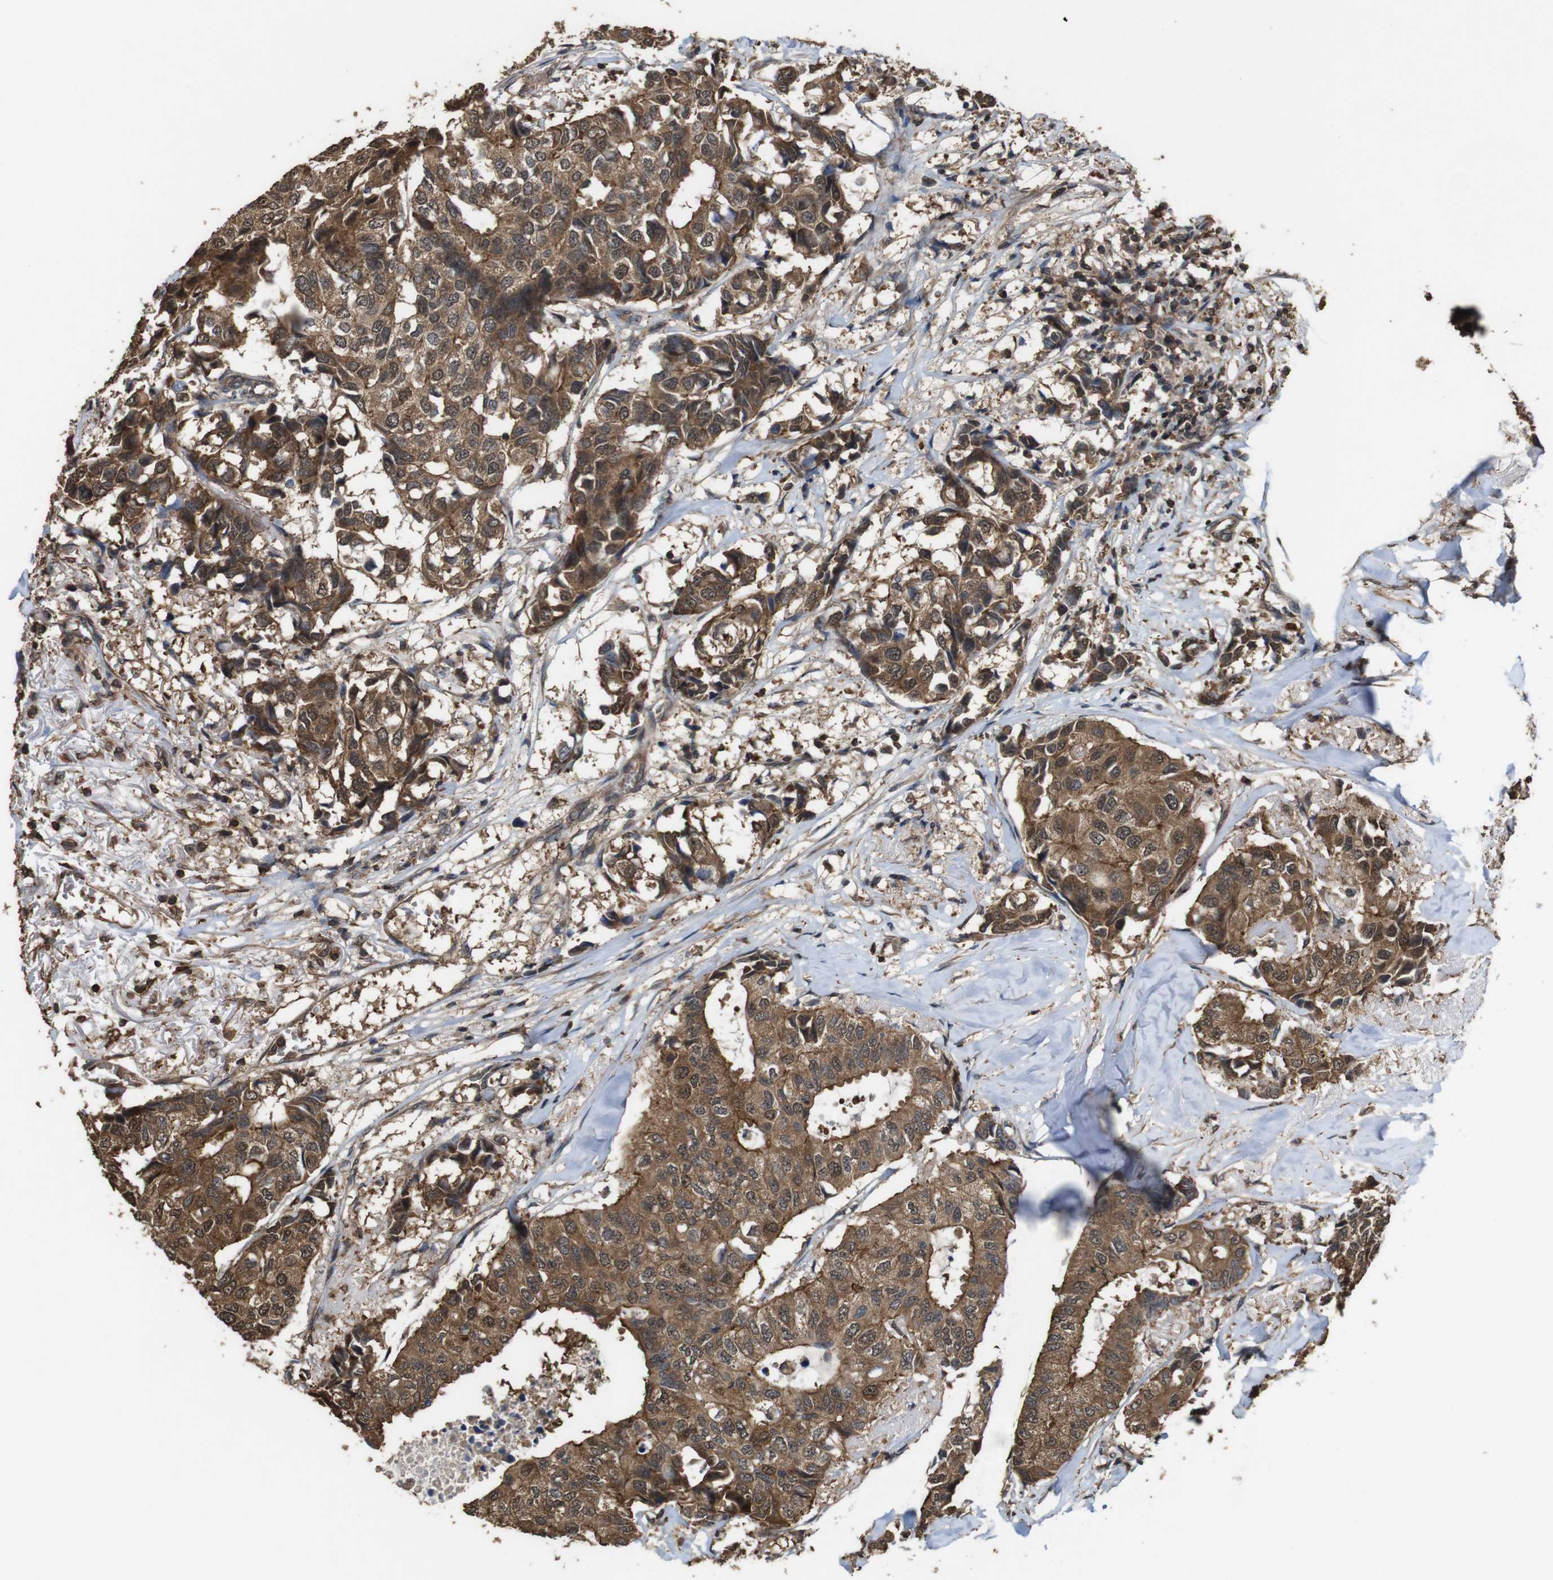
{"staining": {"intensity": "strong", "quantity": ">75%", "location": "cytoplasmic/membranous"}, "tissue": "breast cancer", "cell_type": "Tumor cells", "image_type": "cancer", "snomed": [{"axis": "morphology", "description": "Duct carcinoma"}, {"axis": "topography", "description": "Breast"}], "caption": "Protein expression analysis of invasive ductal carcinoma (breast) demonstrates strong cytoplasmic/membranous positivity in approximately >75% of tumor cells.", "gene": "BAG4", "patient": {"sex": "female", "age": 80}}